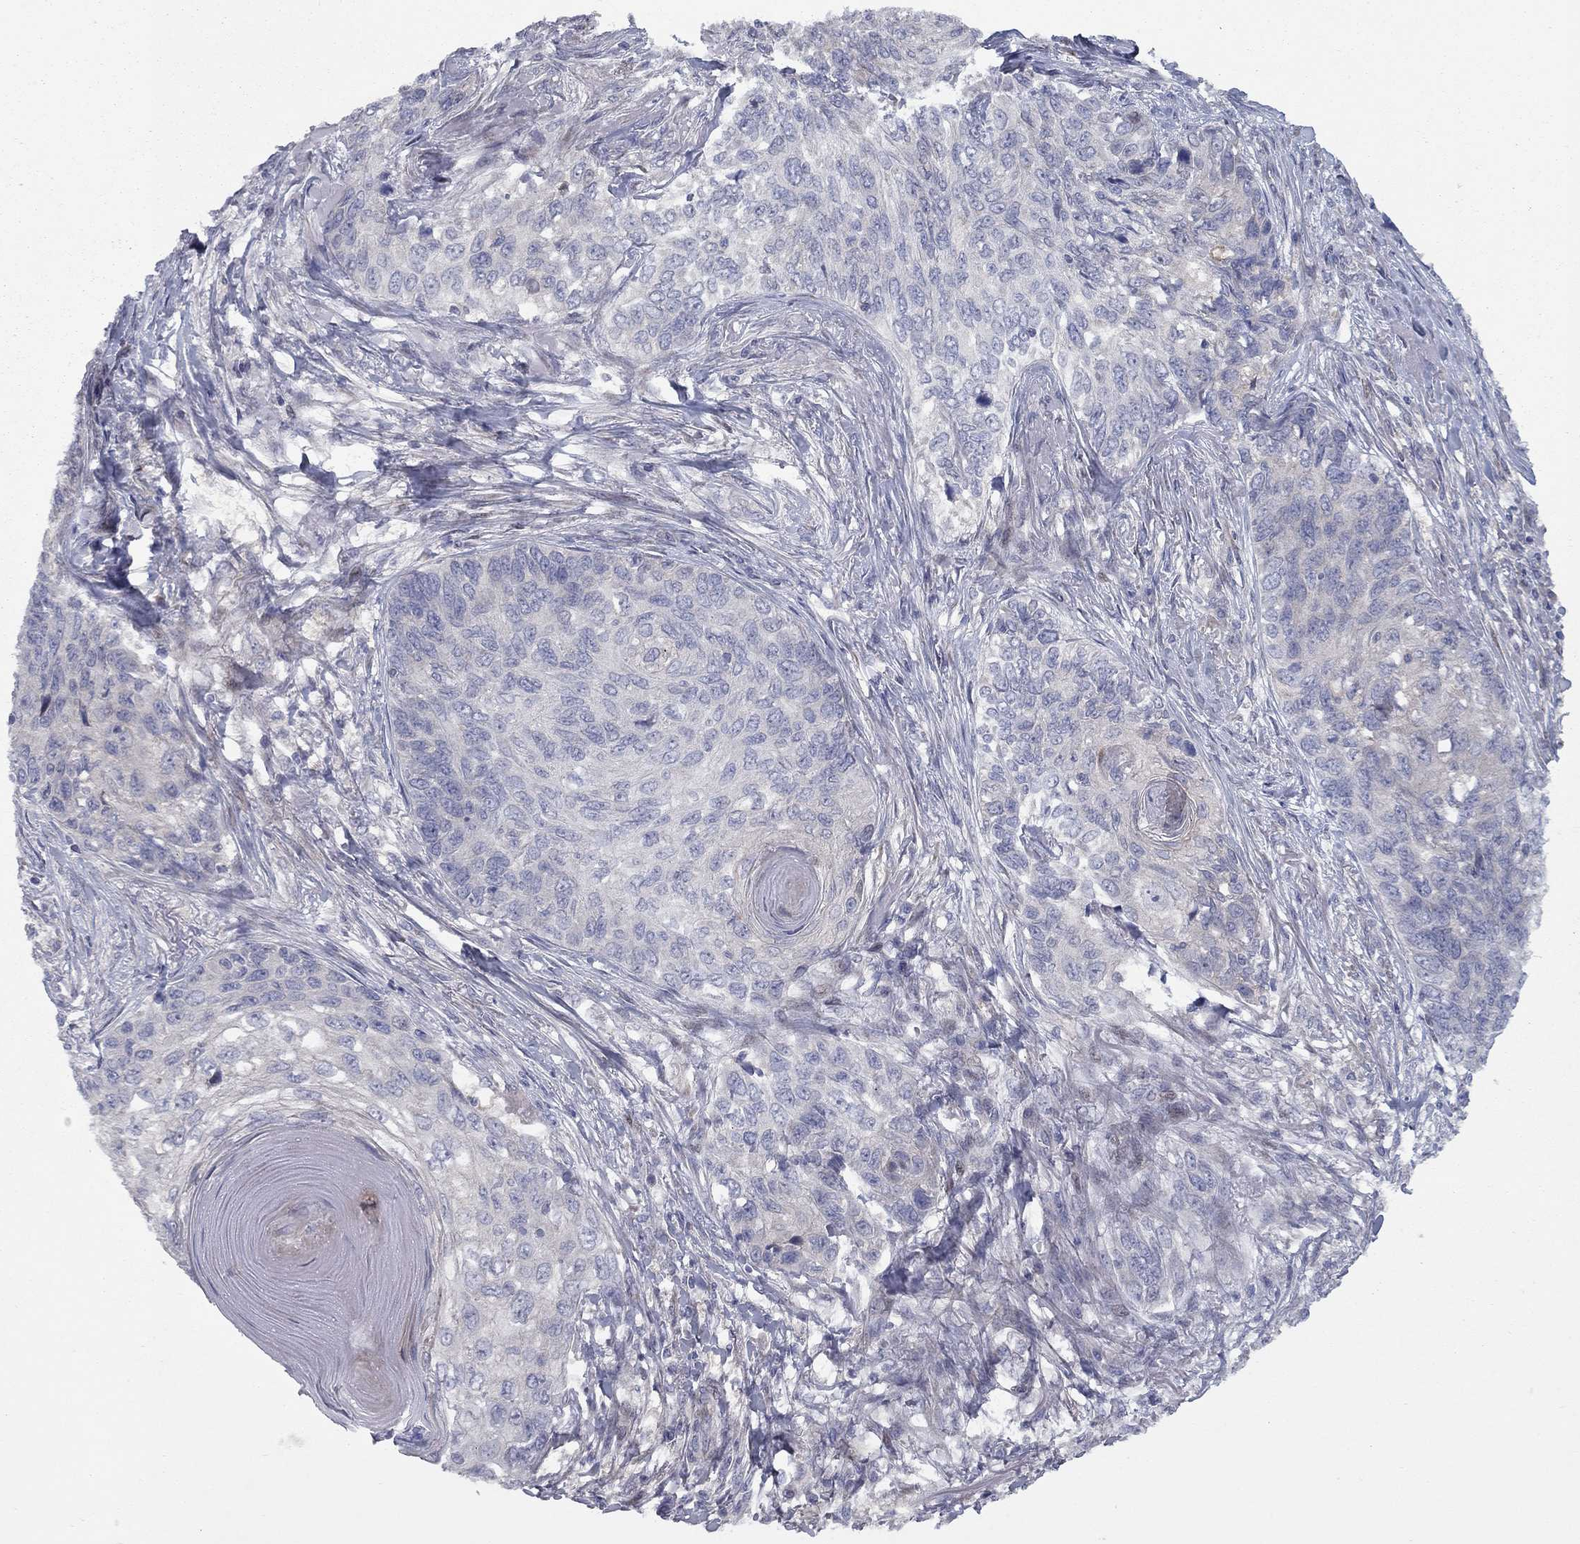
{"staining": {"intensity": "negative", "quantity": "none", "location": "none"}, "tissue": "skin cancer", "cell_type": "Tumor cells", "image_type": "cancer", "snomed": [{"axis": "morphology", "description": "Squamous cell carcinoma, NOS"}, {"axis": "topography", "description": "Skin"}], "caption": "A high-resolution histopathology image shows immunohistochemistry staining of skin squamous cell carcinoma, which exhibits no significant positivity in tumor cells.", "gene": "DUSP7", "patient": {"sex": "male", "age": 92}}